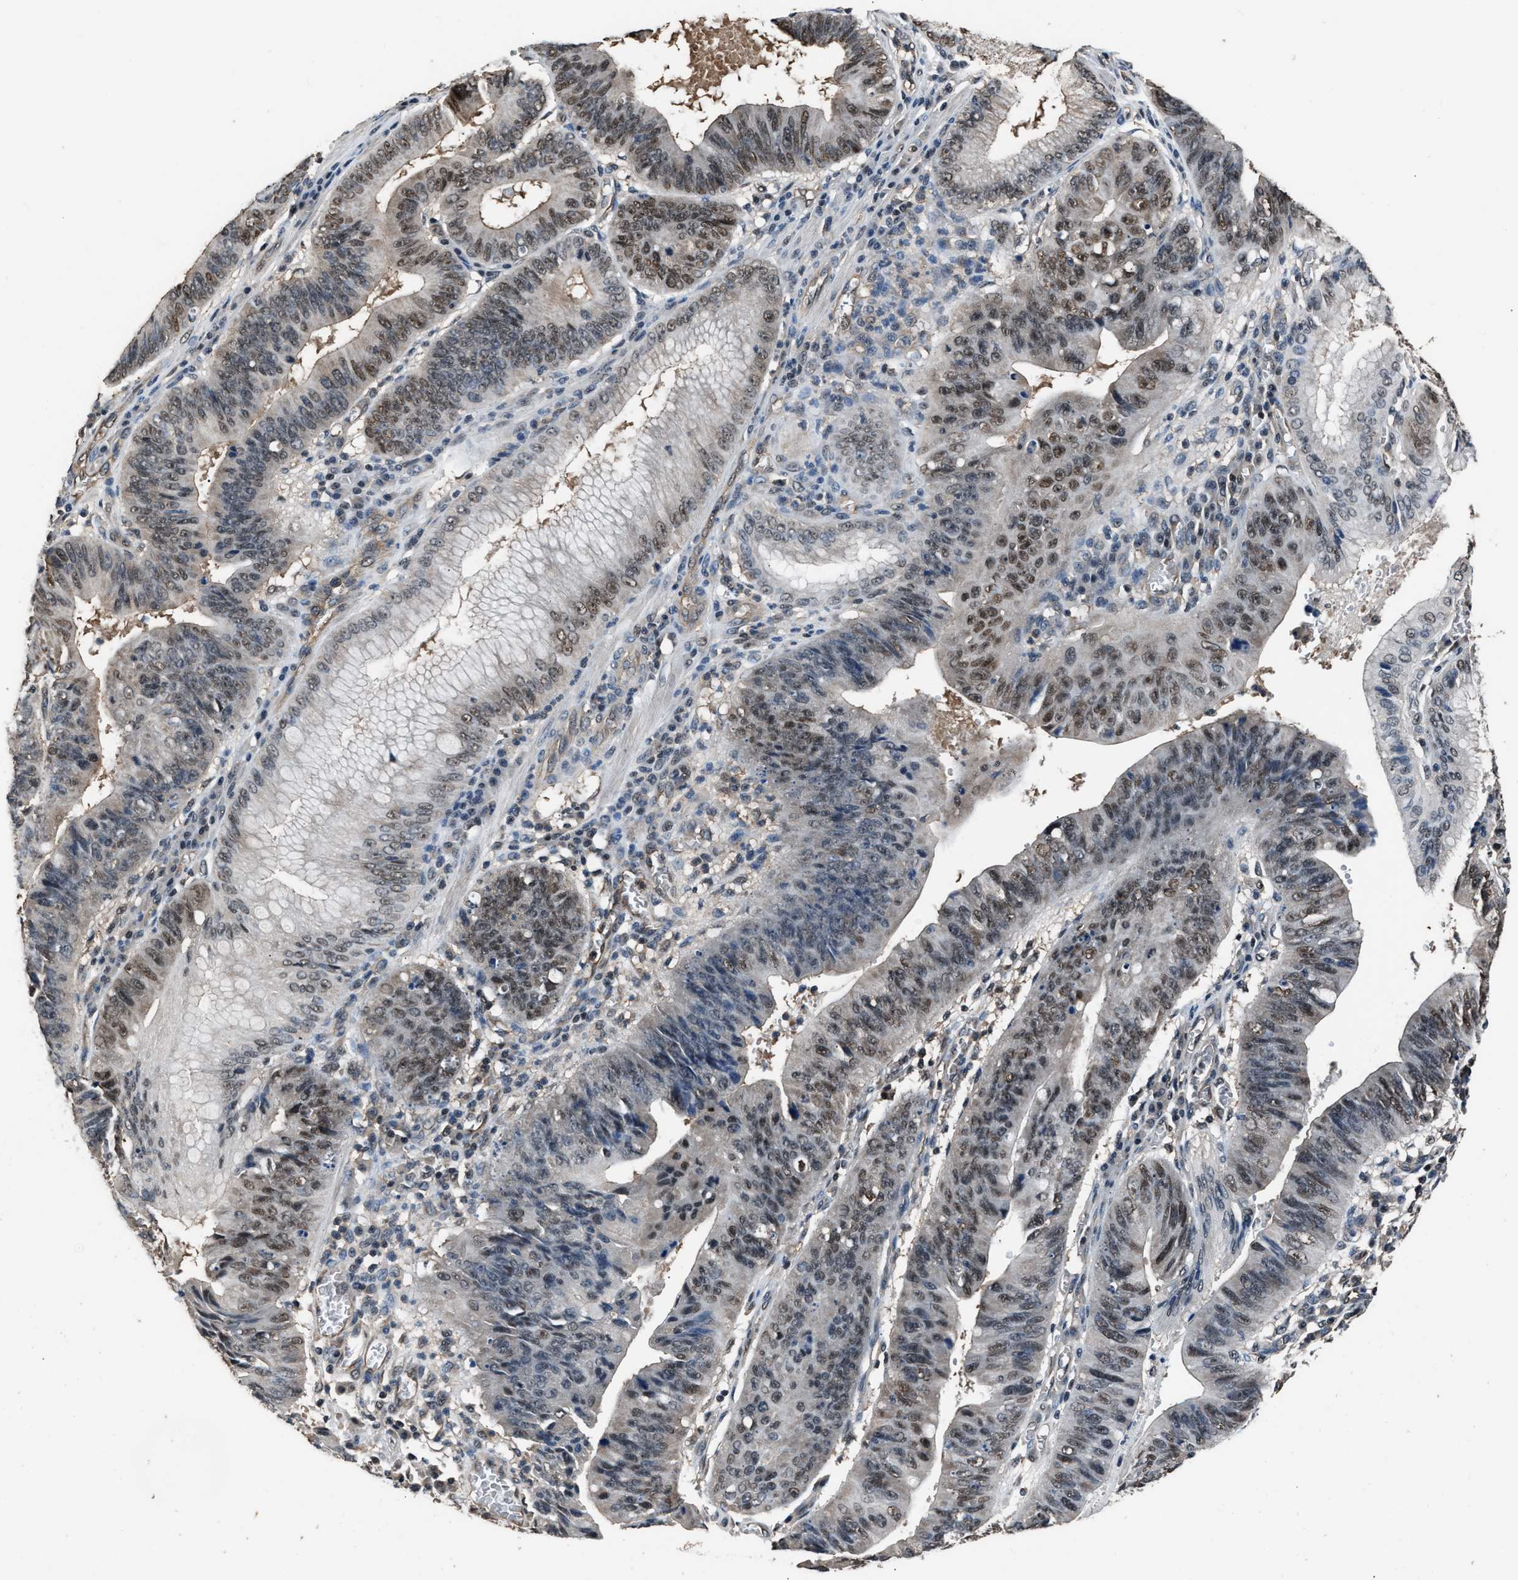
{"staining": {"intensity": "moderate", "quantity": "<25%", "location": "cytoplasmic/membranous,nuclear"}, "tissue": "stomach cancer", "cell_type": "Tumor cells", "image_type": "cancer", "snomed": [{"axis": "morphology", "description": "Adenocarcinoma, NOS"}, {"axis": "topography", "description": "Stomach"}], "caption": "Protein analysis of stomach cancer (adenocarcinoma) tissue exhibits moderate cytoplasmic/membranous and nuclear staining in about <25% of tumor cells.", "gene": "DFFA", "patient": {"sex": "male", "age": 59}}